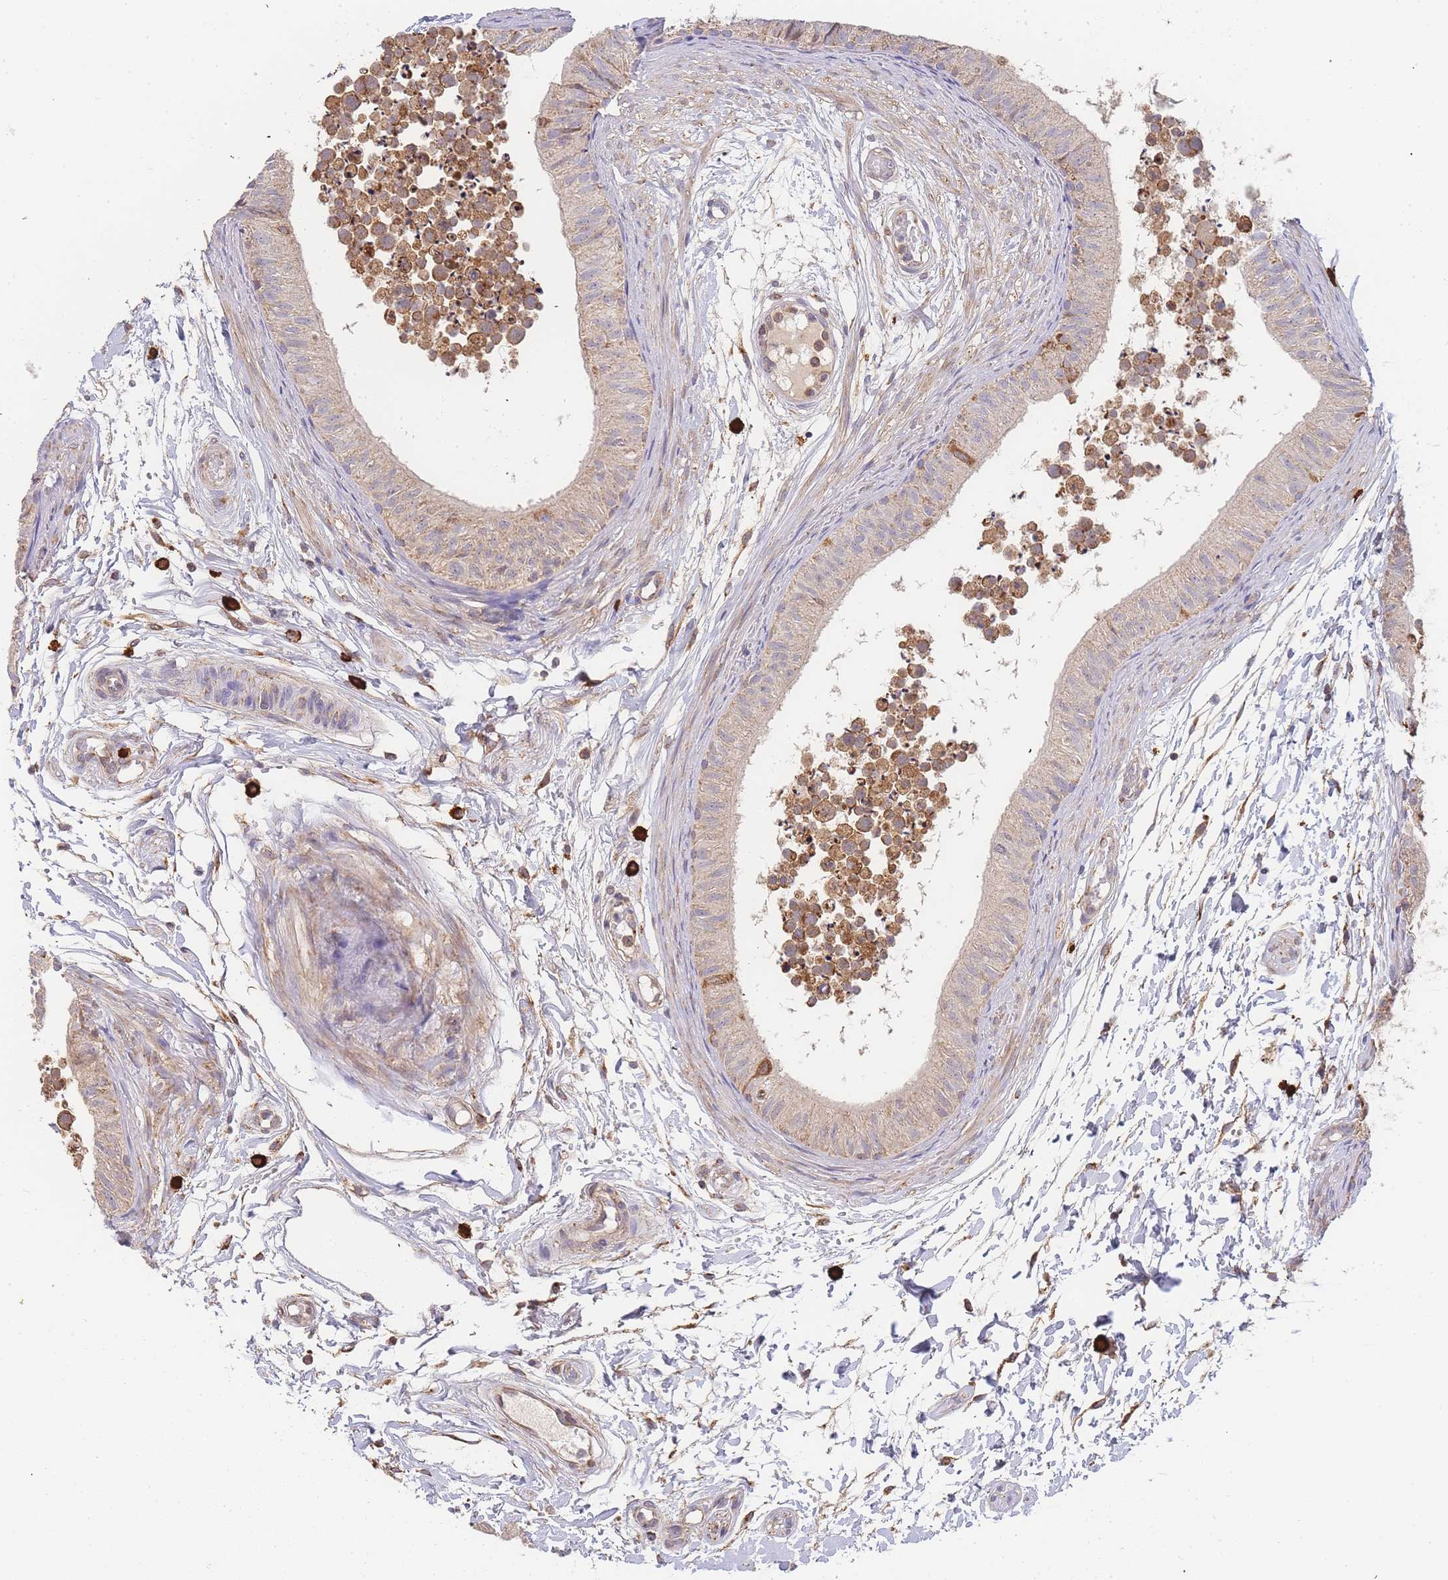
{"staining": {"intensity": "moderate", "quantity": "25%-75%", "location": "cytoplasmic/membranous"}, "tissue": "epididymis", "cell_type": "Glandular cells", "image_type": "normal", "snomed": [{"axis": "morphology", "description": "Normal tissue, NOS"}, {"axis": "topography", "description": "Epididymis"}], "caption": "This histopathology image shows benign epididymis stained with IHC to label a protein in brown. The cytoplasmic/membranous of glandular cells show moderate positivity for the protein. Nuclei are counter-stained blue.", "gene": "ADCY9", "patient": {"sex": "male", "age": 15}}